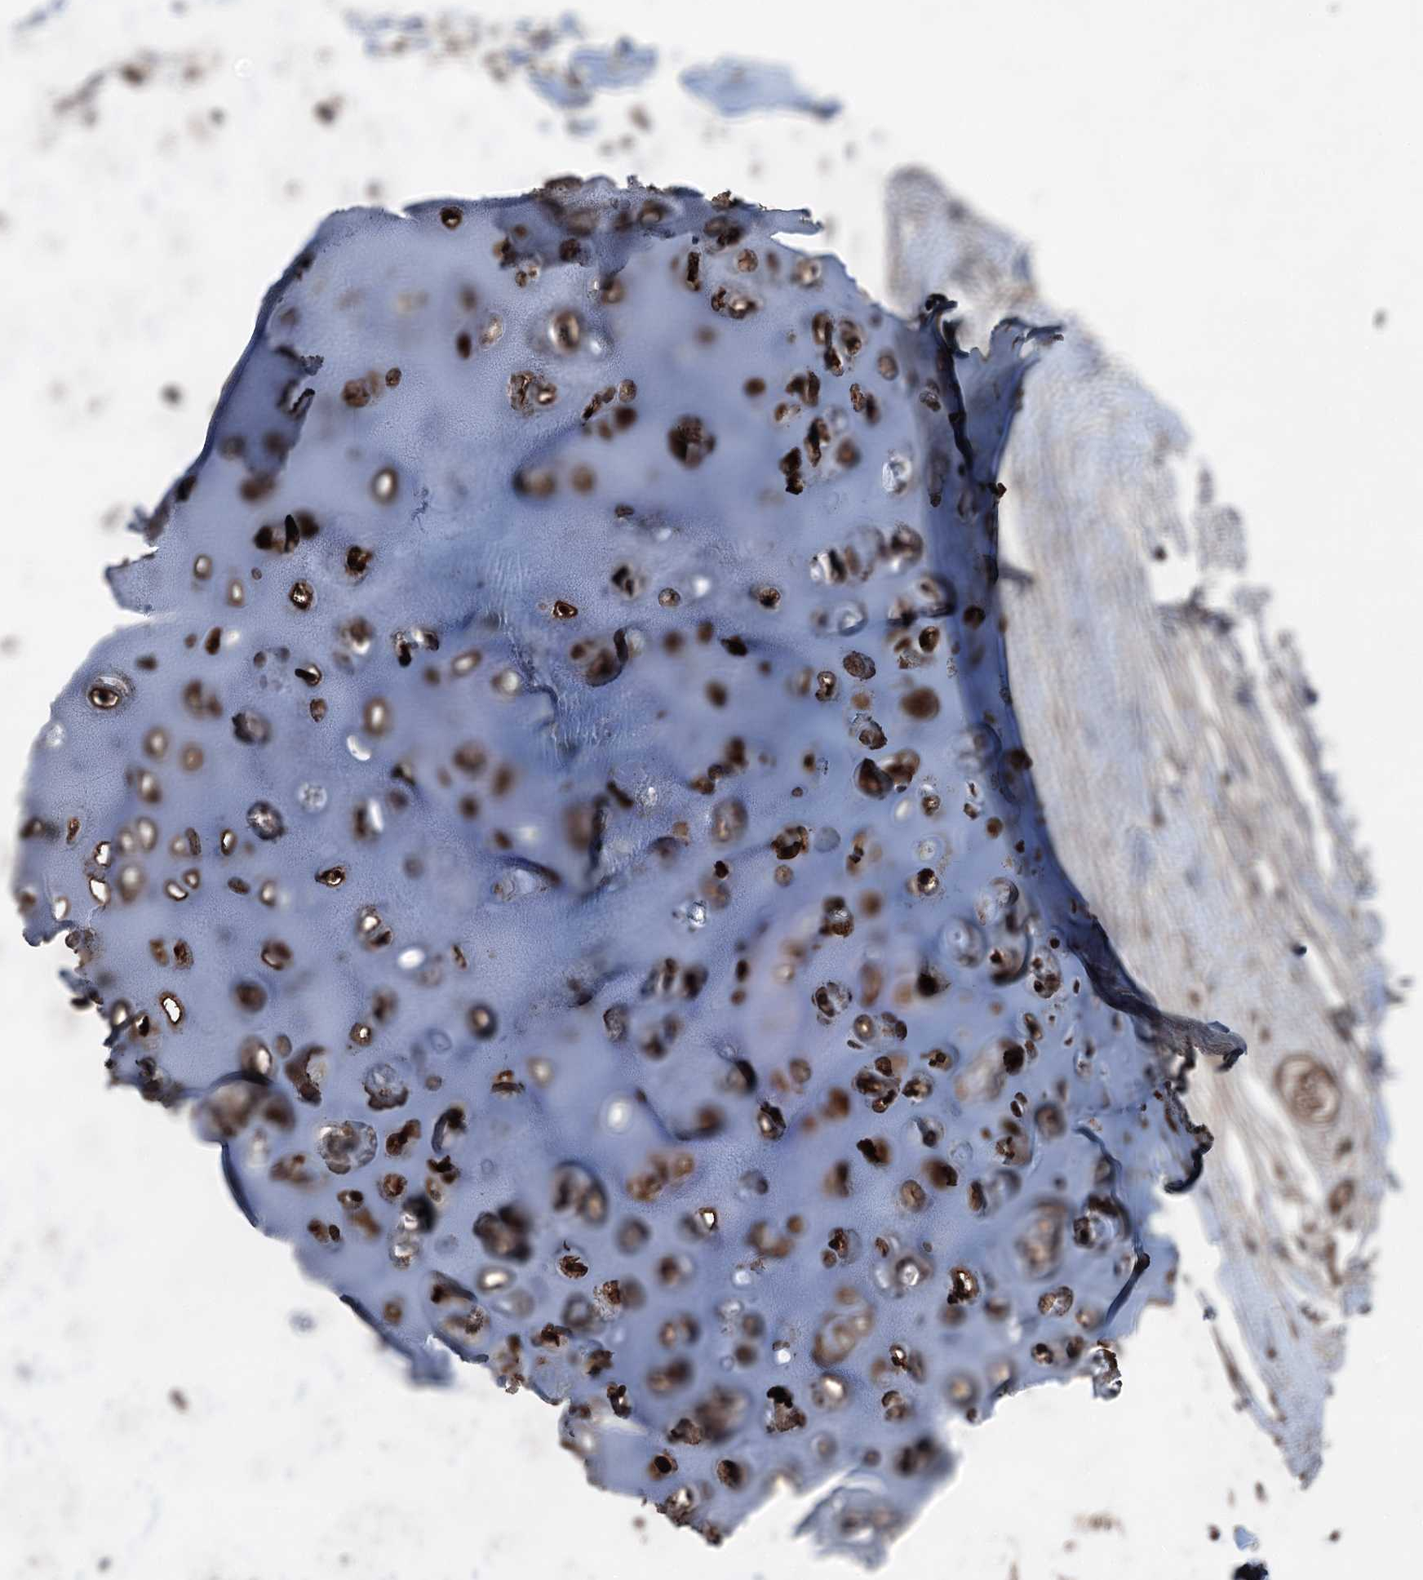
{"staining": {"intensity": "strong", "quantity": ">75%", "location": "cytoplasmic/membranous"}, "tissue": "adipose tissue", "cell_type": "Adipocytes", "image_type": "normal", "snomed": [{"axis": "morphology", "description": "Normal tissue, NOS"}, {"axis": "topography", "description": "Lymph node"}, {"axis": "topography", "description": "Bronchus"}], "caption": "Immunohistochemical staining of benign human adipose tissue demonstrates high levels of strong cytoplasmic/membranous positivity in about >75% of adipocytes. (Brightfield microscopy of DAB IHC at high magnification).", "gene": "ALAS1", "patient": {"sex": "male", "age": 63}}